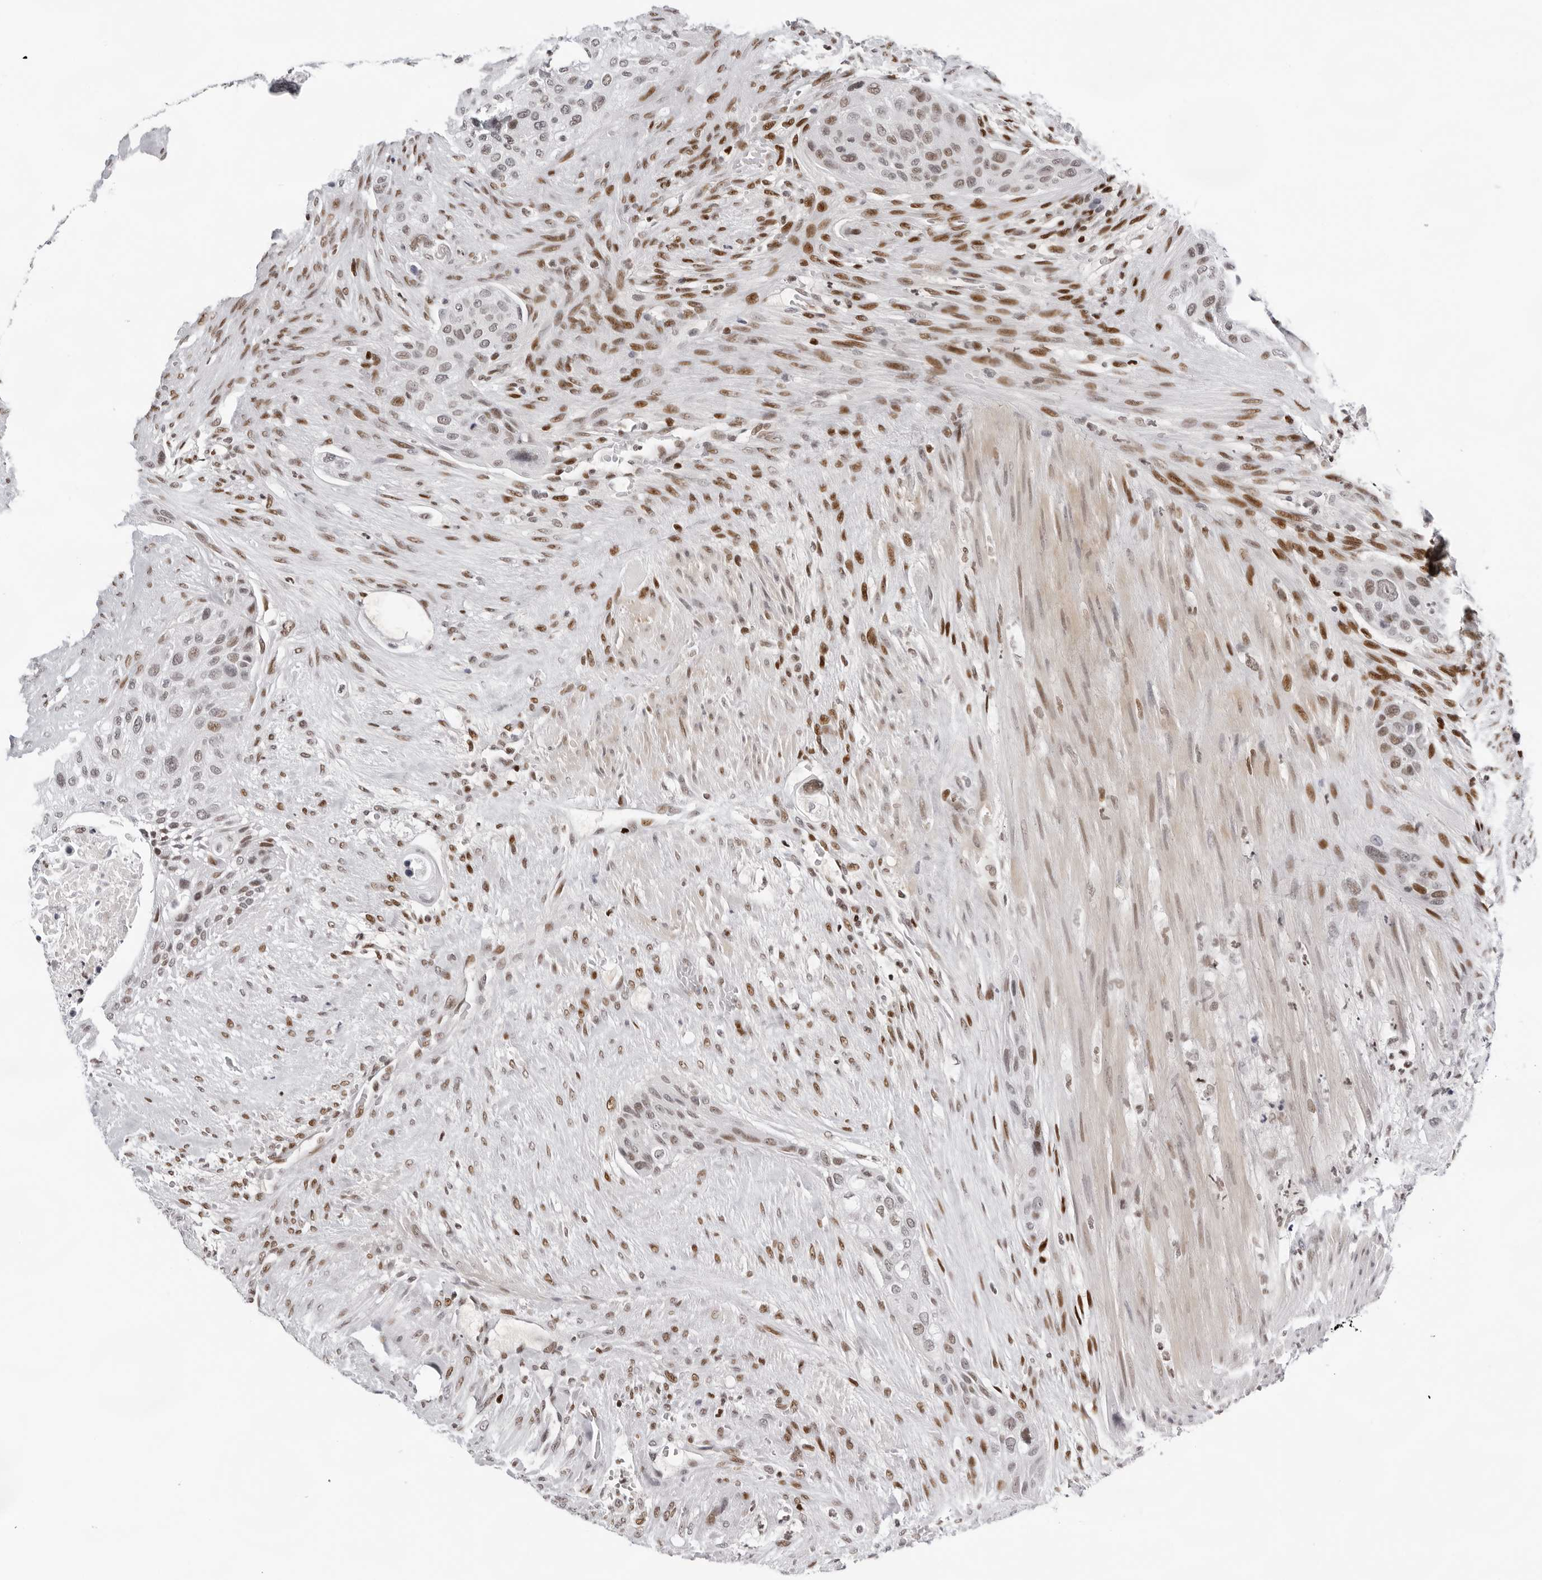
{"staining": {"intensity": "weak", "quantity": "25%-75%", "location": "nuclear"}, "tissue": "urothelial cancer", "cell_type": "Tumor cells", "image_type": "cancer", "snomed": [{"axis": "morphology", "description": "Urothelial carcinoma, High grade"}, {"axis": "topography", "description": "Urinary bladder"}], "caption": "Approximately 25%-75% of tumor cells in human high-grade urothelial carcinoma demonstrate weak nuclear protein staining as visualized by brown immunohistochemical staining.", "gene": "OGG1", "patient": {"sex": "male", "age": 35}}